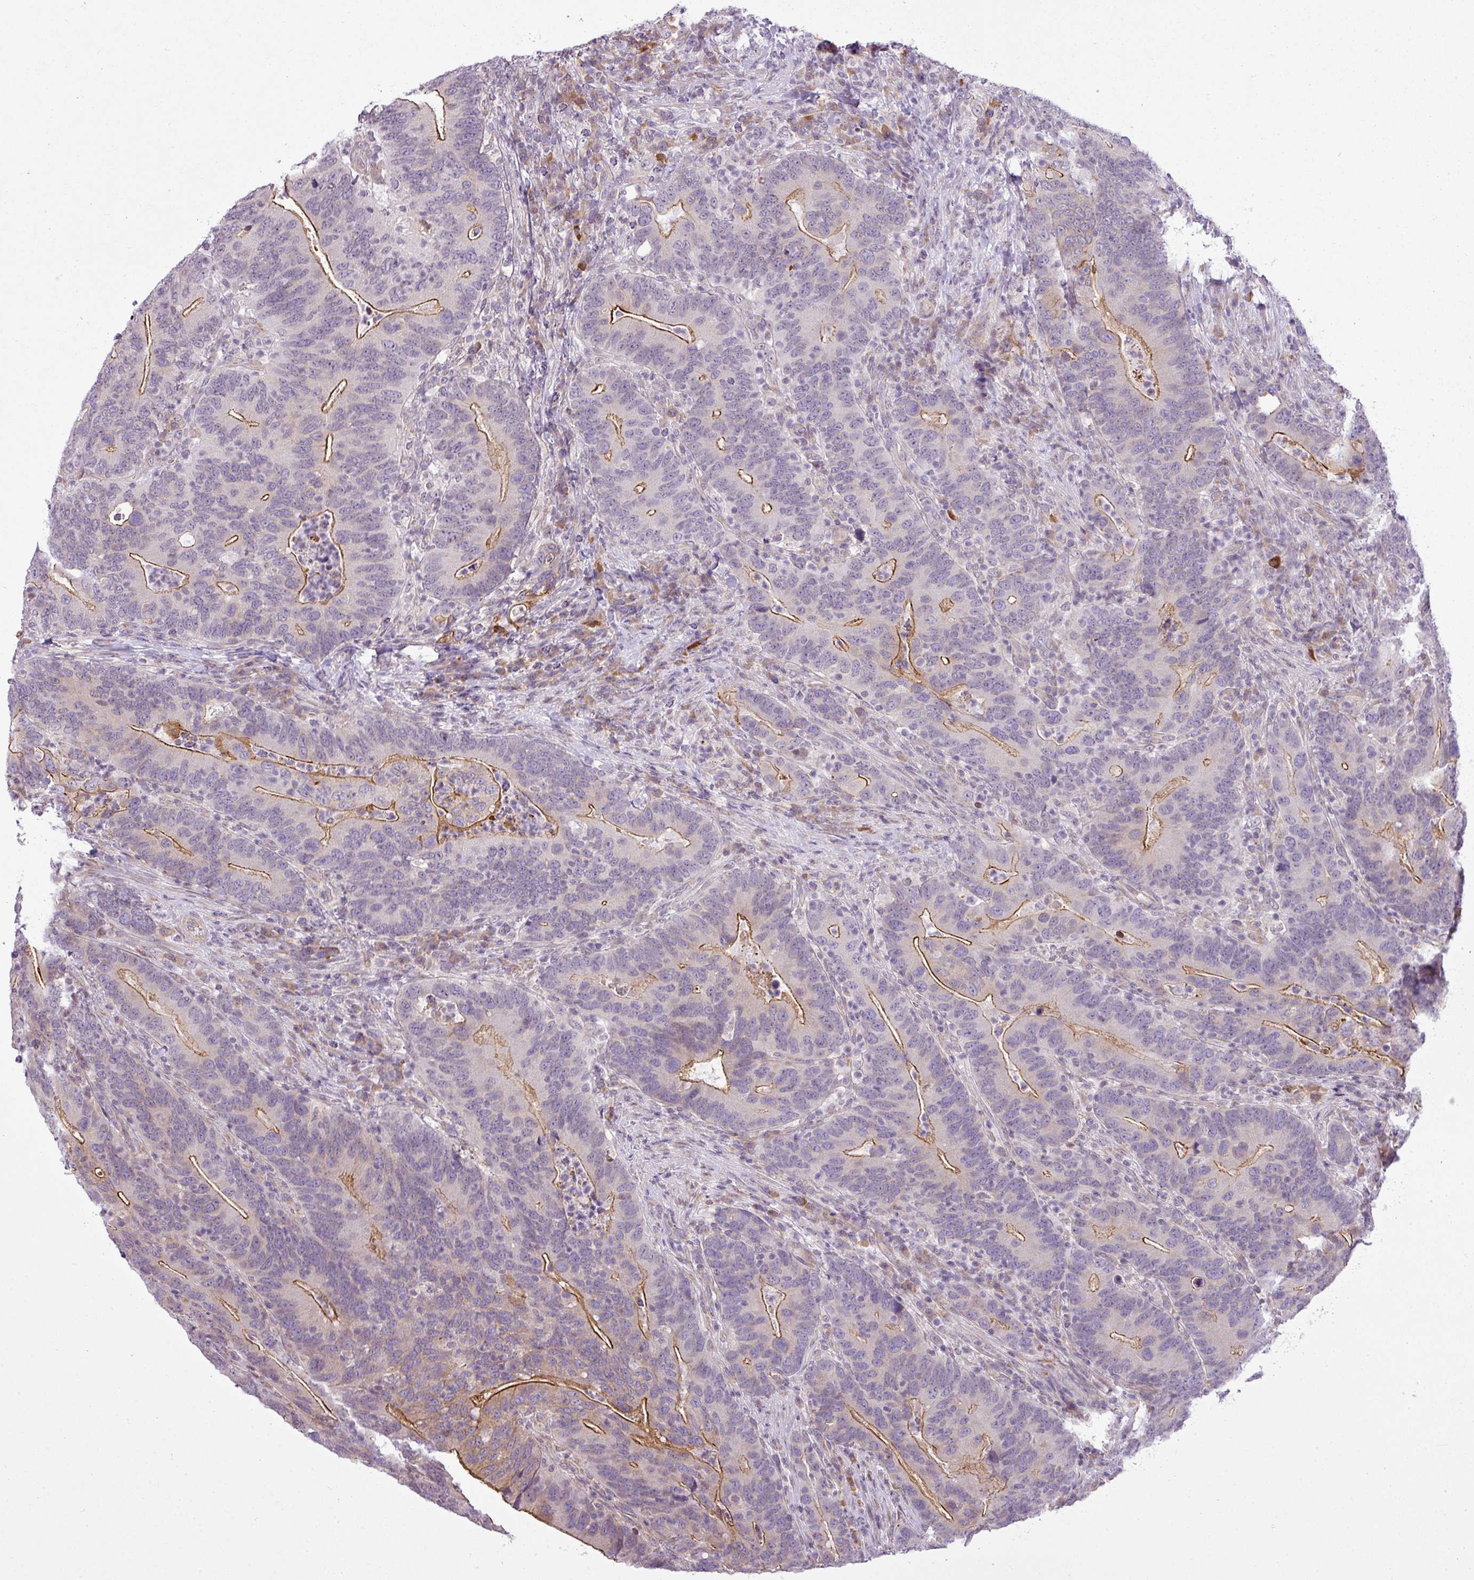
{"staining": {"intensity": "moderate", "quantity": "25%-75%", "location": "cytoplasmic/membranous"}, "tissue": "colorectal cancer", "cell_type": "Tumor cells", "image_type": "cancer", "snomed": [{"axis": "morphology", "description": "Adenocarcinoma, NOS"}, {"axis": "topography", "description": "Colon"}], "caption": "Immunohistochemistry image of colorectal cancer (adenocarcinoma) stained for a protein (brown), which reveals medium levels of moderate cytoplasmic/membranous staining in about 25%-75% of tumor cells.", "gene": "COX18", "patient": {"sex": "female", "age": 66}}